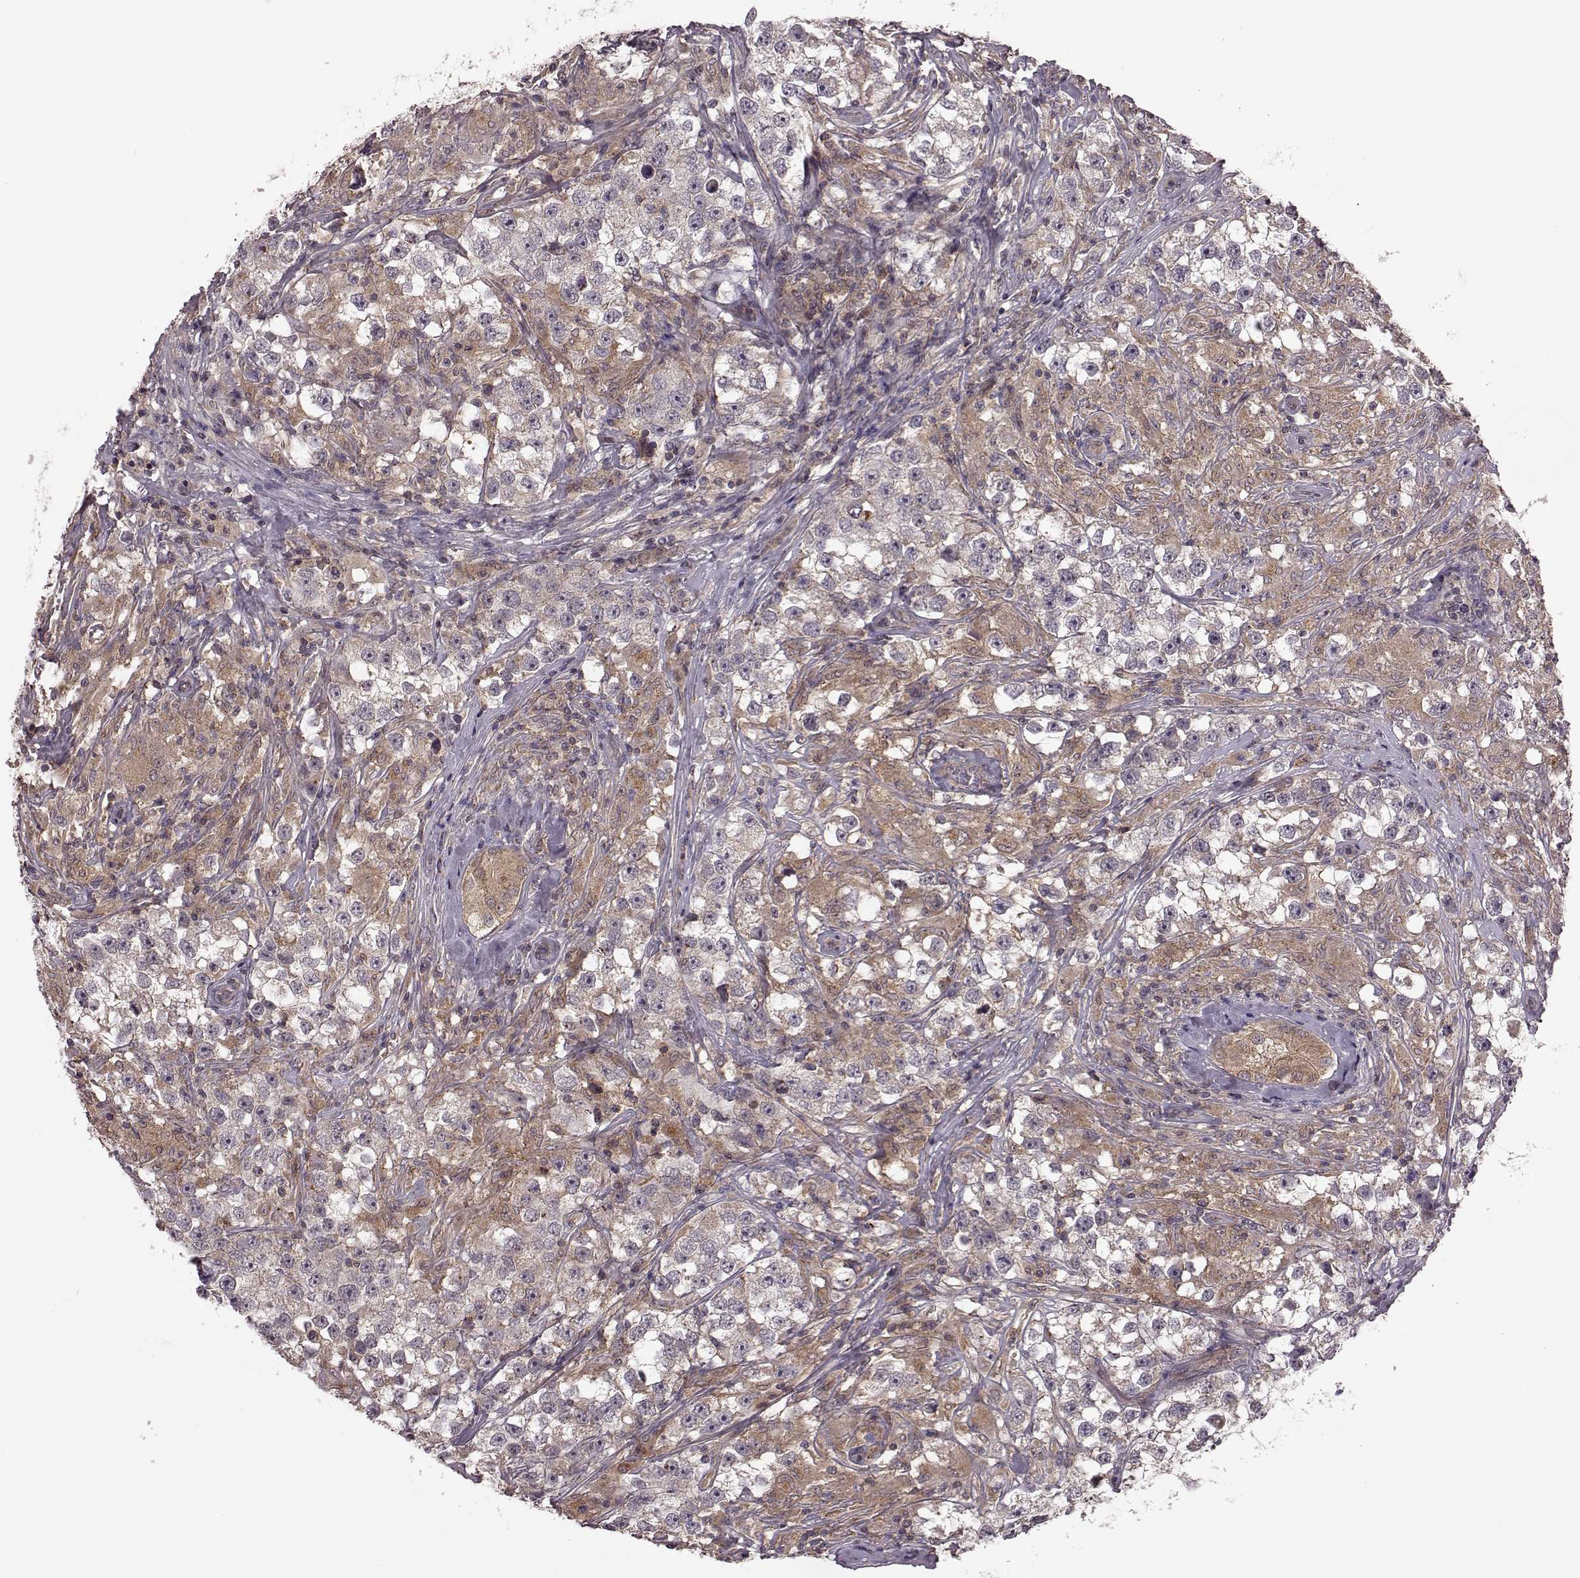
{"staining": {"intensity": "strong", "quantity": "25%-75%", "location": "cytoplasmic/membranous"}, "tissue": "testis cancer", "cell_type": "Tumor cells", "image_type": "cancer", "snomed": [{"axis": "morphology", "description": "Seminoma, NOS"}, {"axis": "topography", "description": "Testis"}], "caption": "Human seminoma (testis) stained for a protein (brown) exhibits strong cytoplasmic/membranous positive positivity in approximately 25%-75% of tumor cells.", "gene": "FNIP2", "patient": {"sex": "male", "age": 46}}